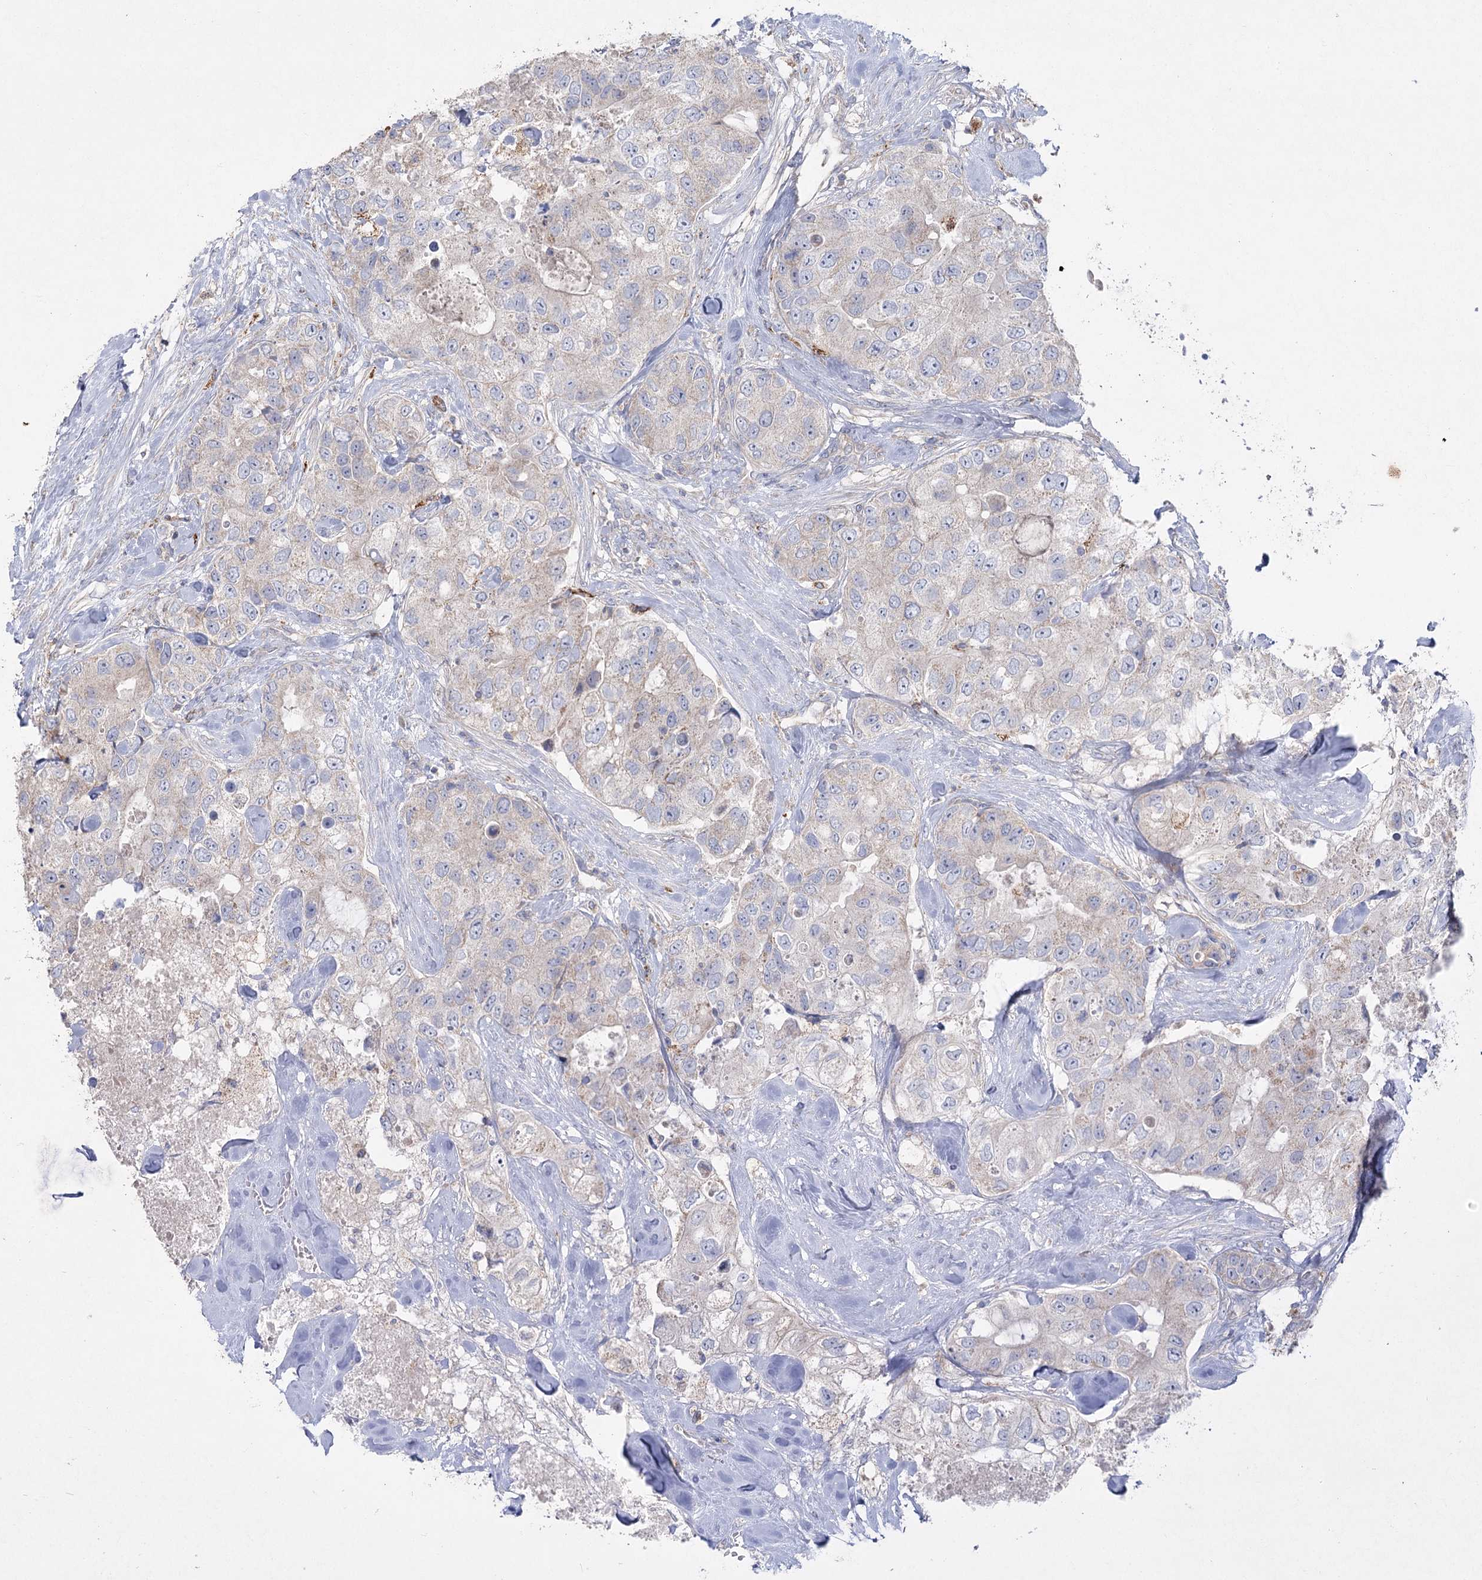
{"staining": {"intensity": "weak", "quantity": "<25%", "location": "cytoplasmic/membranous"}, "tissue": "breast cancer", "cell_type": "Tumor cells", "image_type": "cancer", "snomed": [{"axis": "morphology", "description": "Duct carcinoma"}, {"axis": "topography", "description": "Breast"}], "caption": "This is an immunohistochemistry micrograph of human breast invasive ductal carcinoma. There is no expression in tumor cells.", "gene": "TMEM187", "patient": {"sex": "female", "age": 62}}